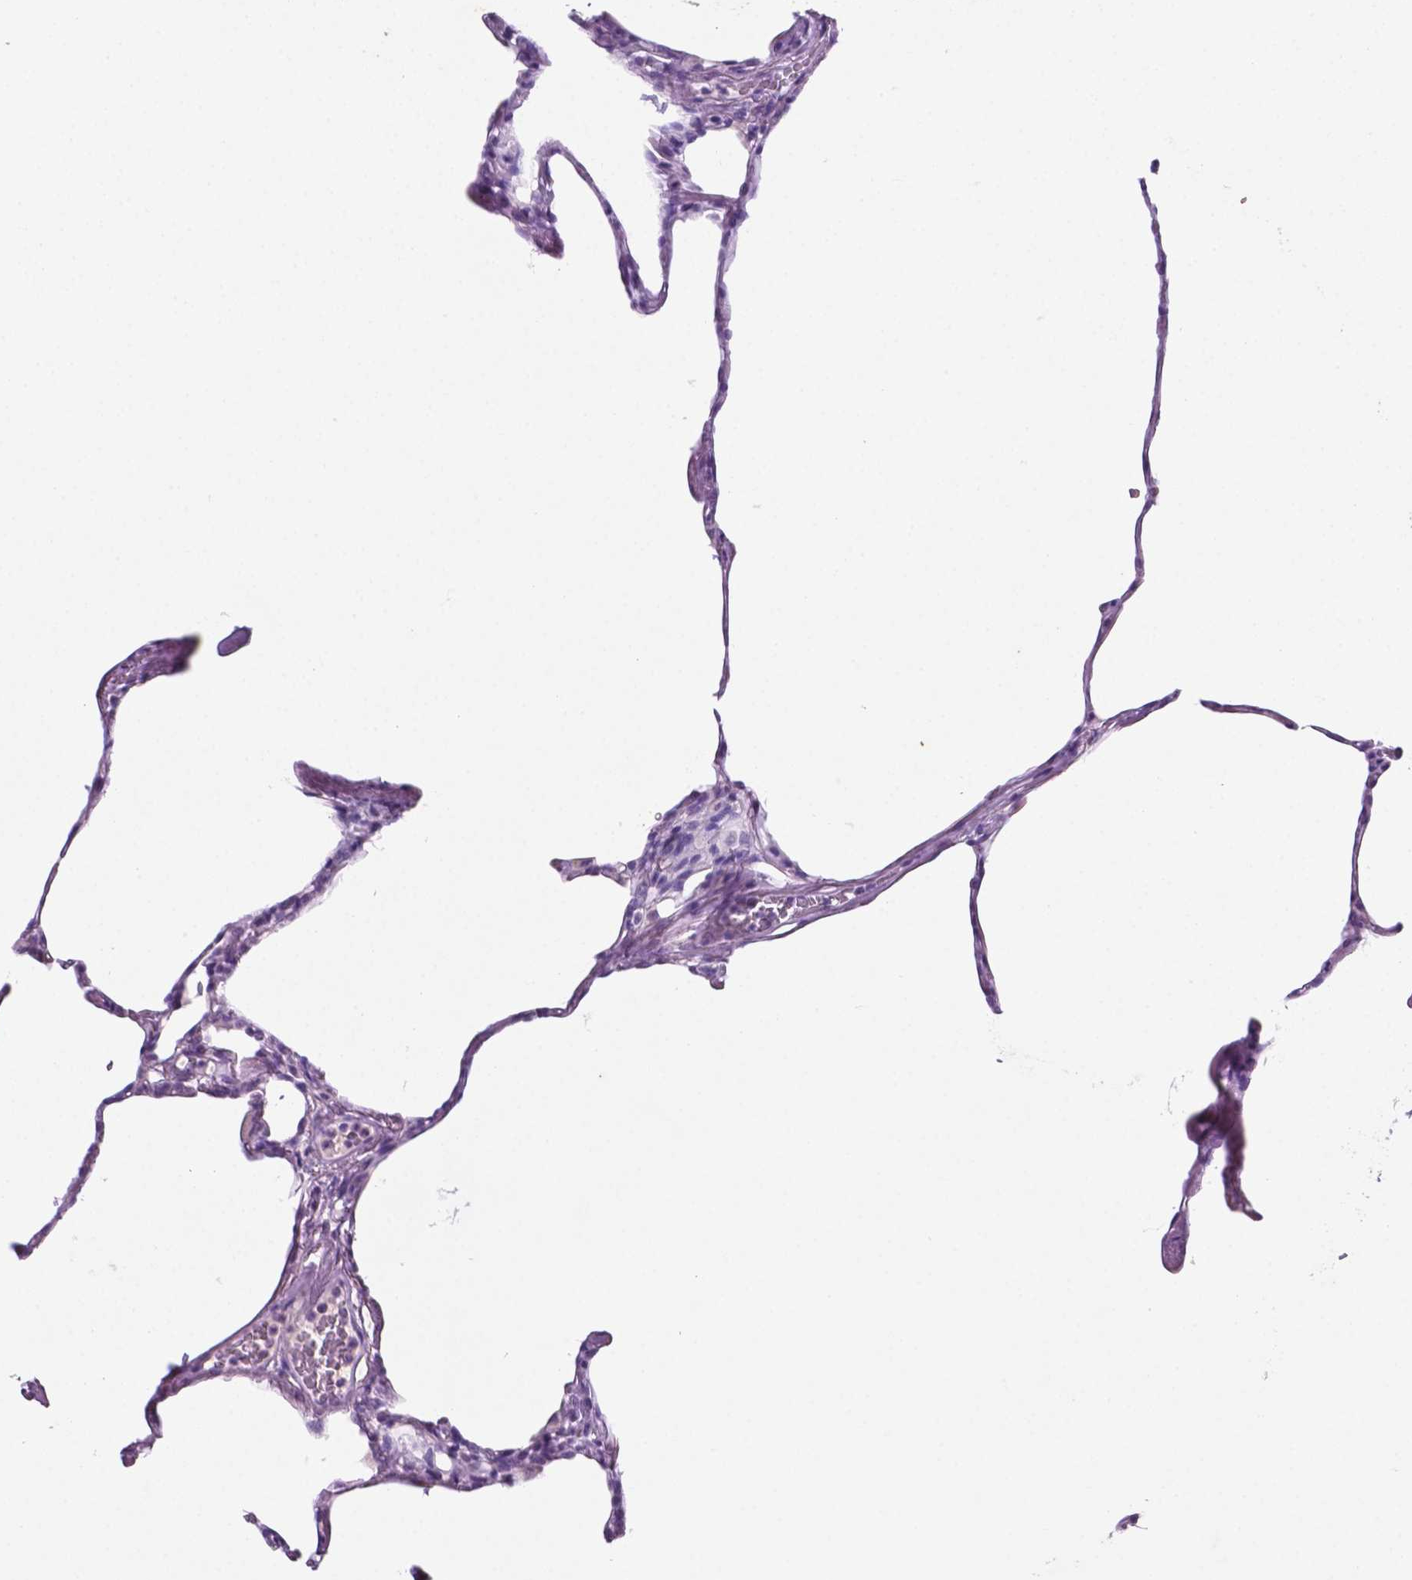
{"staining": {"intensity": "negative", "quantity": "none", "location": "none"}, "tissue": "lung", "cell_type": "Alveolar cells", "image_type": "normal", "snomed": [{"axis": "morphology", "description": "Normal tissue, NOS"}, {"axis": "topography", "description": "Lung"}], "caption": "The micrograph displays no significant positivity in alveolar cells of lung.", "gene": "C18orf21", "patient": {"sex": "male", "age": 65}}